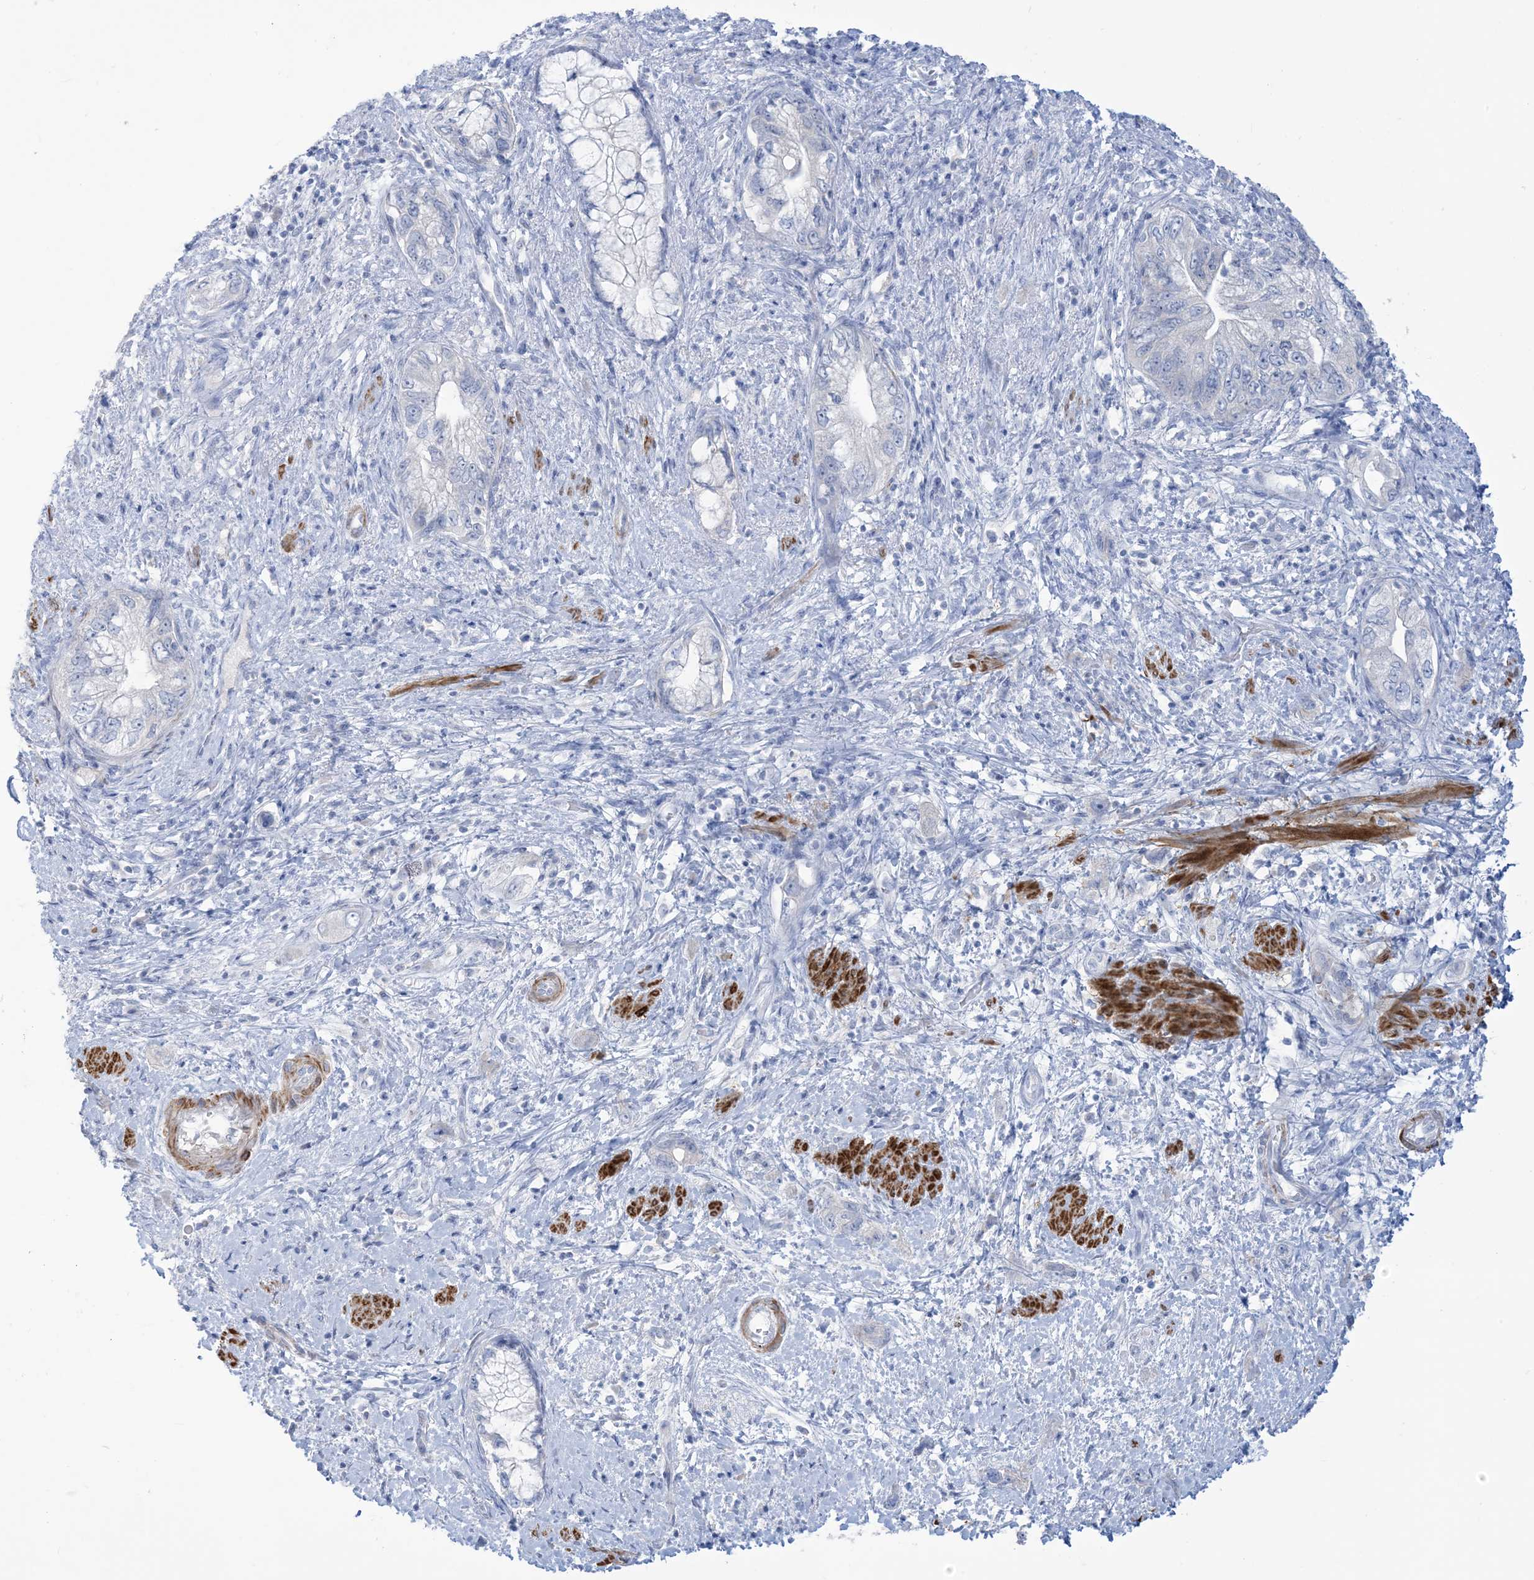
{"staining": {"intensity": "negative", "quantity": "none", "location": "none"}, "tissue": "pancreatic cancer", "cell_type": "Tumor cells", "image_type": "cancer", "snomed": [{"axis": "morphology", "description": "Adenocarcinoma, NOS"}, {"axis": "topography", "description": "Pancreas"}], "caption": "Immunohistochemistry micrograph of neoplastic tissue: human pancreatic cancer stained with DAB demonstrates no significant protein staining in tumor cells.", "gene": "MARS2", "patient": {"sex": "female", "age": 73}}